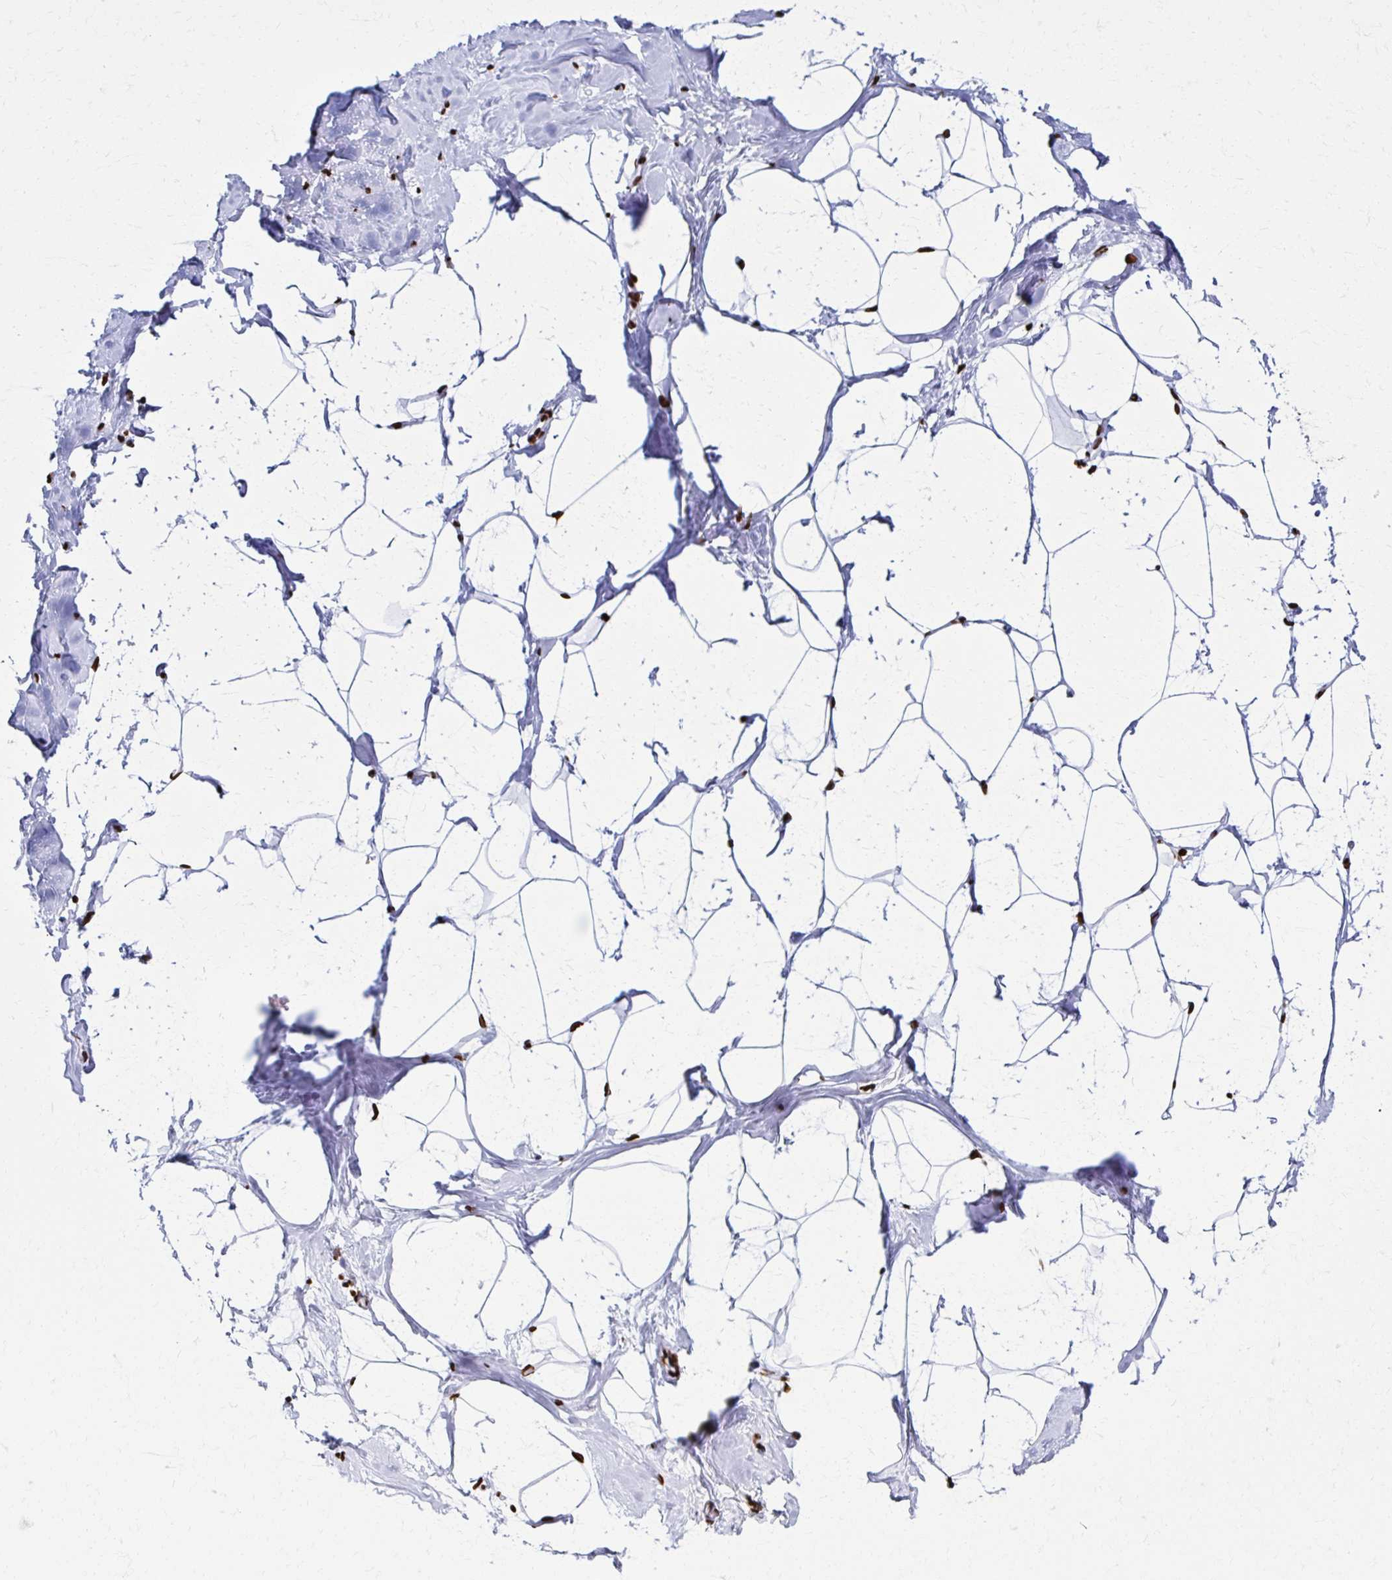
{"staining": {"intensity": "moderate", "quantity": "<25%", "location": "nuclear"}, "tissue": "breast", "cell_type": "Adipocytes", "image_type": "normal", "snomed": [{"axis": "morphology", "description": "Normal tissue, NOS"}, {"axis": "topography", "description": "Breast"}], "caption": "Adipocytes display low levels of moderate nuclear expression in about <25% of cells in unremarkable breast. (DAB (3,3'-diaminobenzidine) = brown stain, brightfield microscopy at high magnification).", "gene": "NONO", "patient": {"sex": "female", "age": 32}}